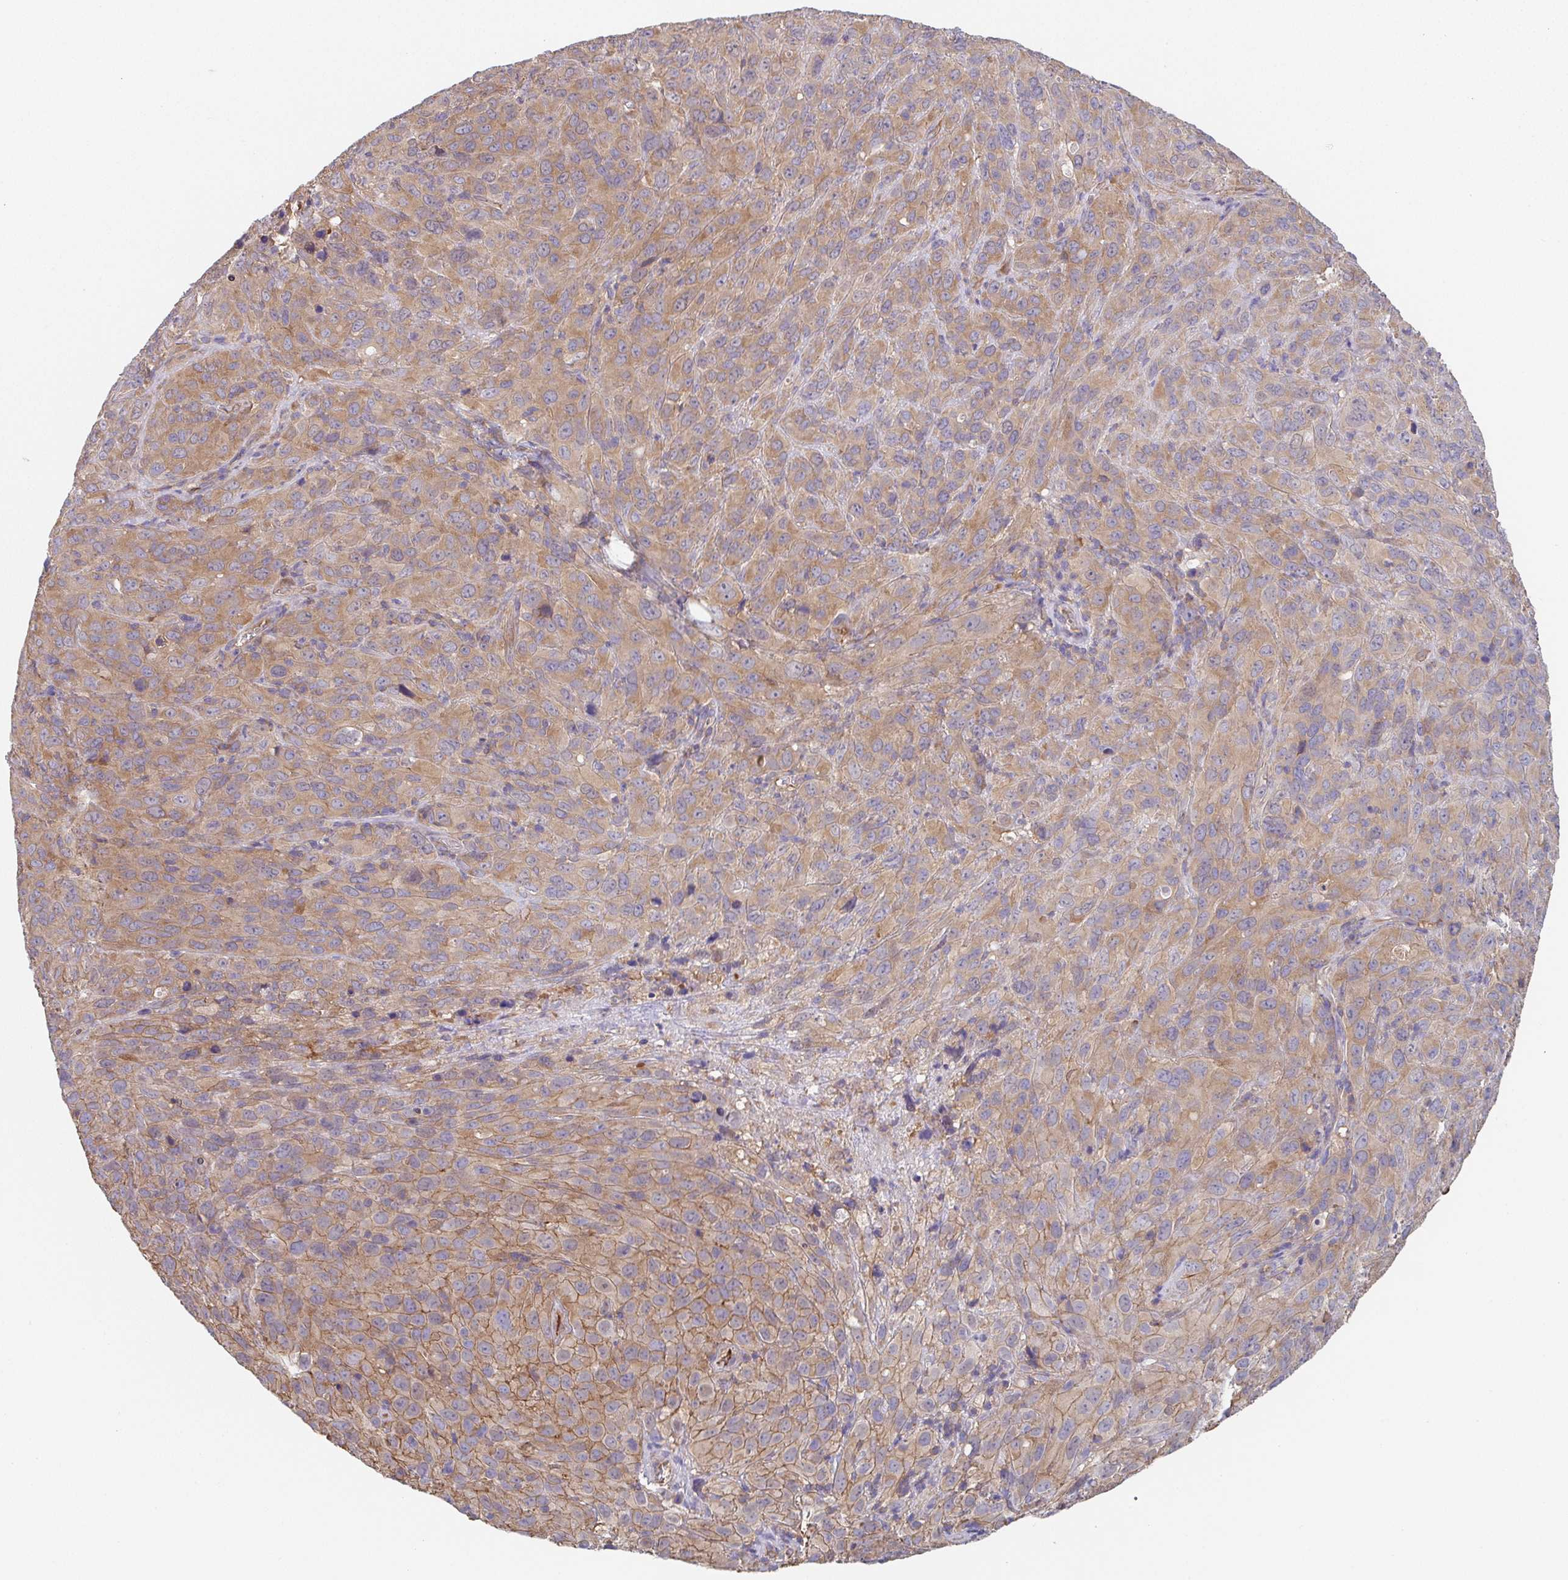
{"staining": {"intensity": "moderate", "quantity": "25%-75%", "location": "cytoplasmic/membranous"}, "tissue": "cervical cancer", "cell_type": "Tumor cells", "image_type": "cancer", "snomed": [{"axis": "morphology", "description": "Squamous cell carcinoma, NOS"}, {"axis": "topography", "description": "Cervix"}], "caption": "This is a micrograph of IHC staining of cervical cancer (squamous cell carcinoma), which shows moderate positivity in the cytoplasmic/membranous of tumor cells.", "gene": "TMEM229A", "patient": {"sex": "female", "age": 51}}